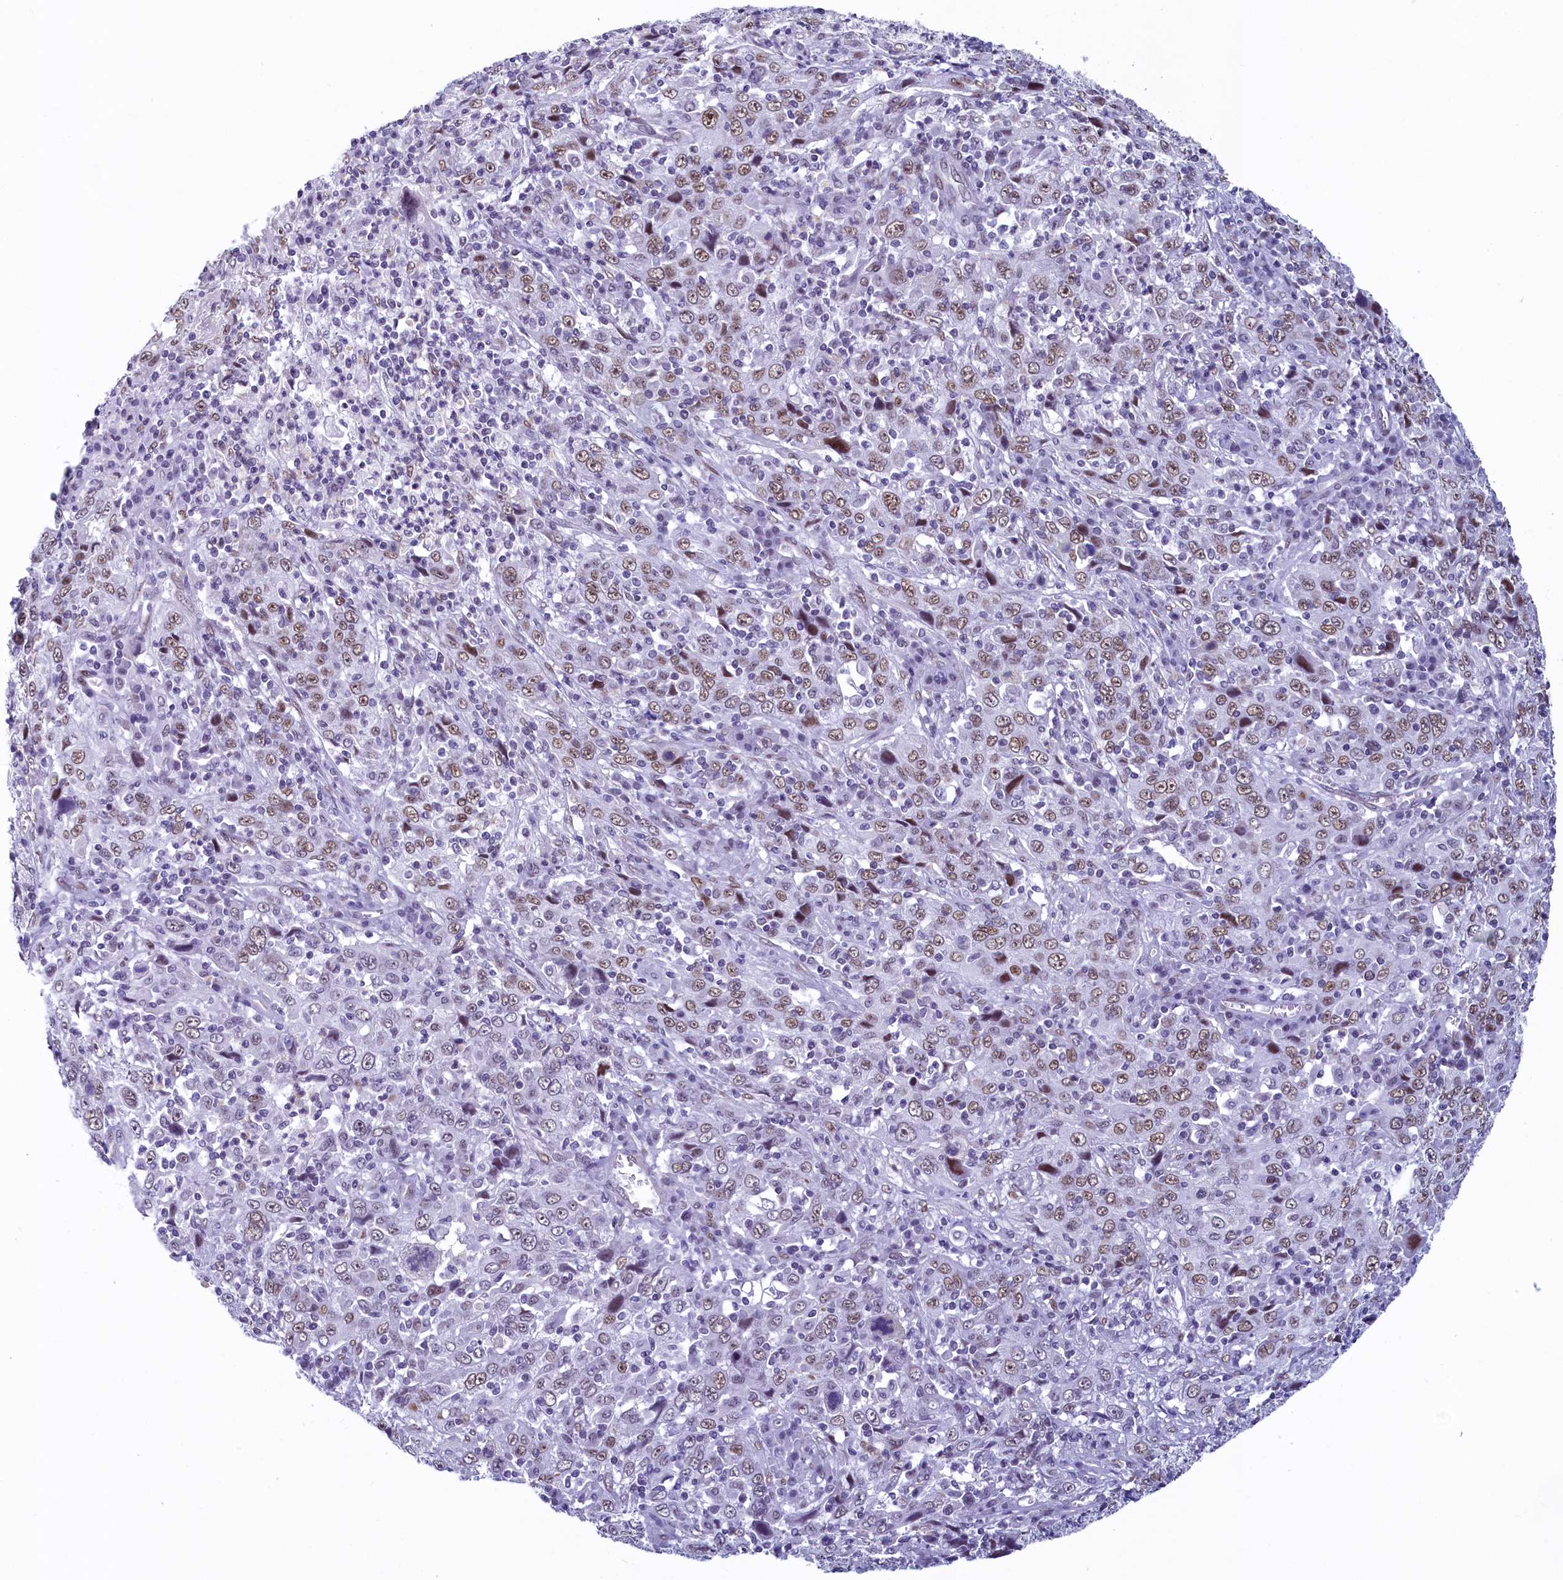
{"staining": {"intensity": "weak", "quantity": "25%-75%", "location": "nuclear"}, "tissue": "cervical cancer", "cell_type": "Tumor cells", "image_type": "cancer", "snomed": [{"axis": "morphology", "description": "Squamous cell carcinoma, NOS"}, {"axis": "topography", "description": "Cervix"}], "caption": "A low amount of weak nuclear positivity is seen in about 25%-75% of tumor cells in squamous cell carcinoma (cervical) tissue.", "gene": "SUGP2", "patient": {"sex": "female", "age": 46}}